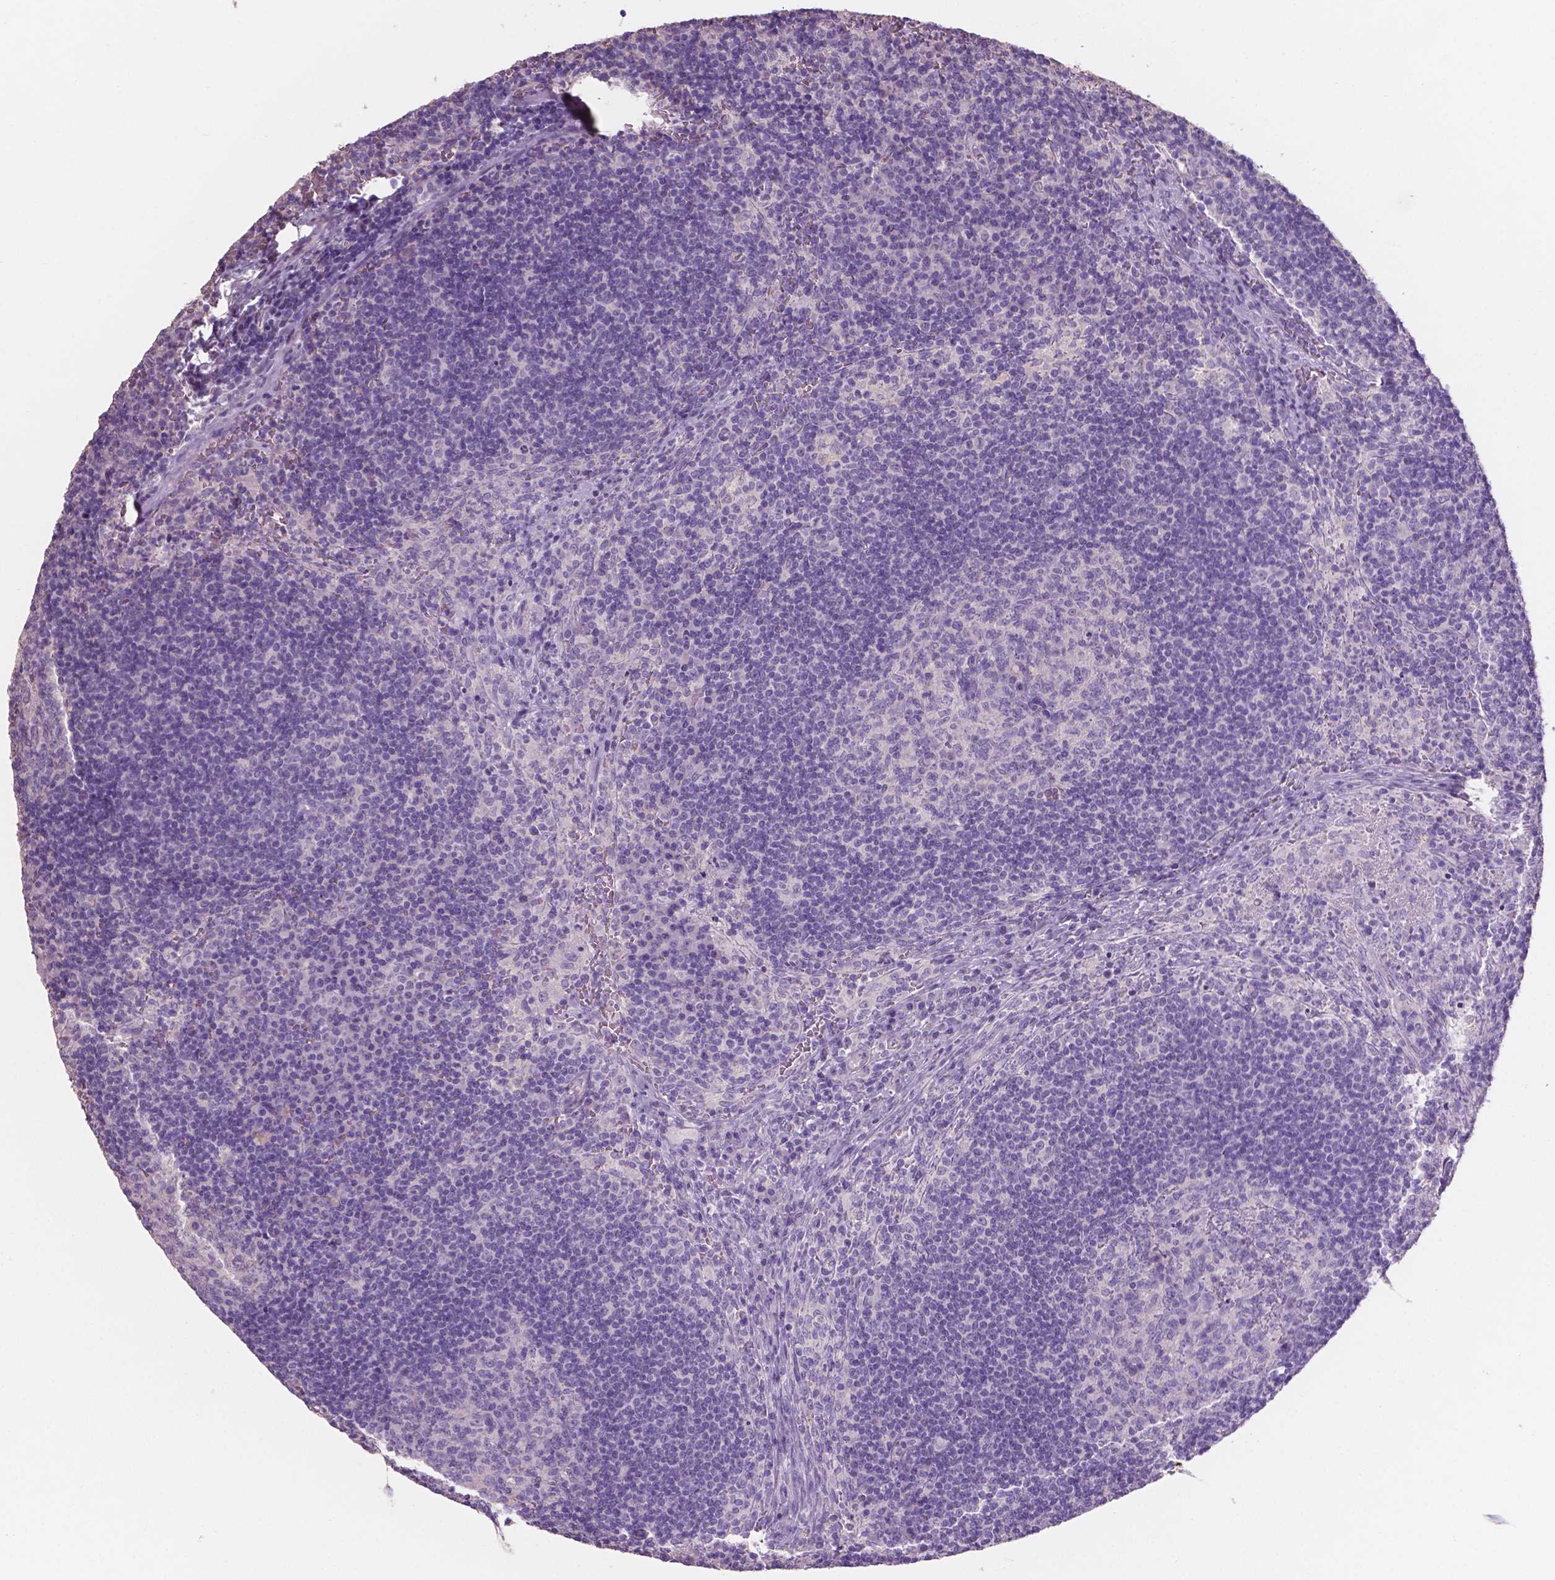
{"staining": {"intensity": "negative", "quantity": "none", "location": "none"}, "tissue": "lymph node", "cell_type": "Germinal center cells", "image_type": "normal", "snomed": [{"axis": "morphology", "description": "Normal tissue, NOS"}, {"axis": "topography", "description": "Lymph node"}], "caption": "High magnification brightfield microscopy of normal lymph node stained with DAB (3,3'-diaminobenzidine) (brown) and counterstained with hematoxylin (blue): germinal center cells show no significant positivity. (DAB (3,3'-diaminobenzidine) immunohistochemistry (IHC) with hematoxylin counter stain).", "gene": "SBSN", "patient": {"sex": "male", "age": 67}}